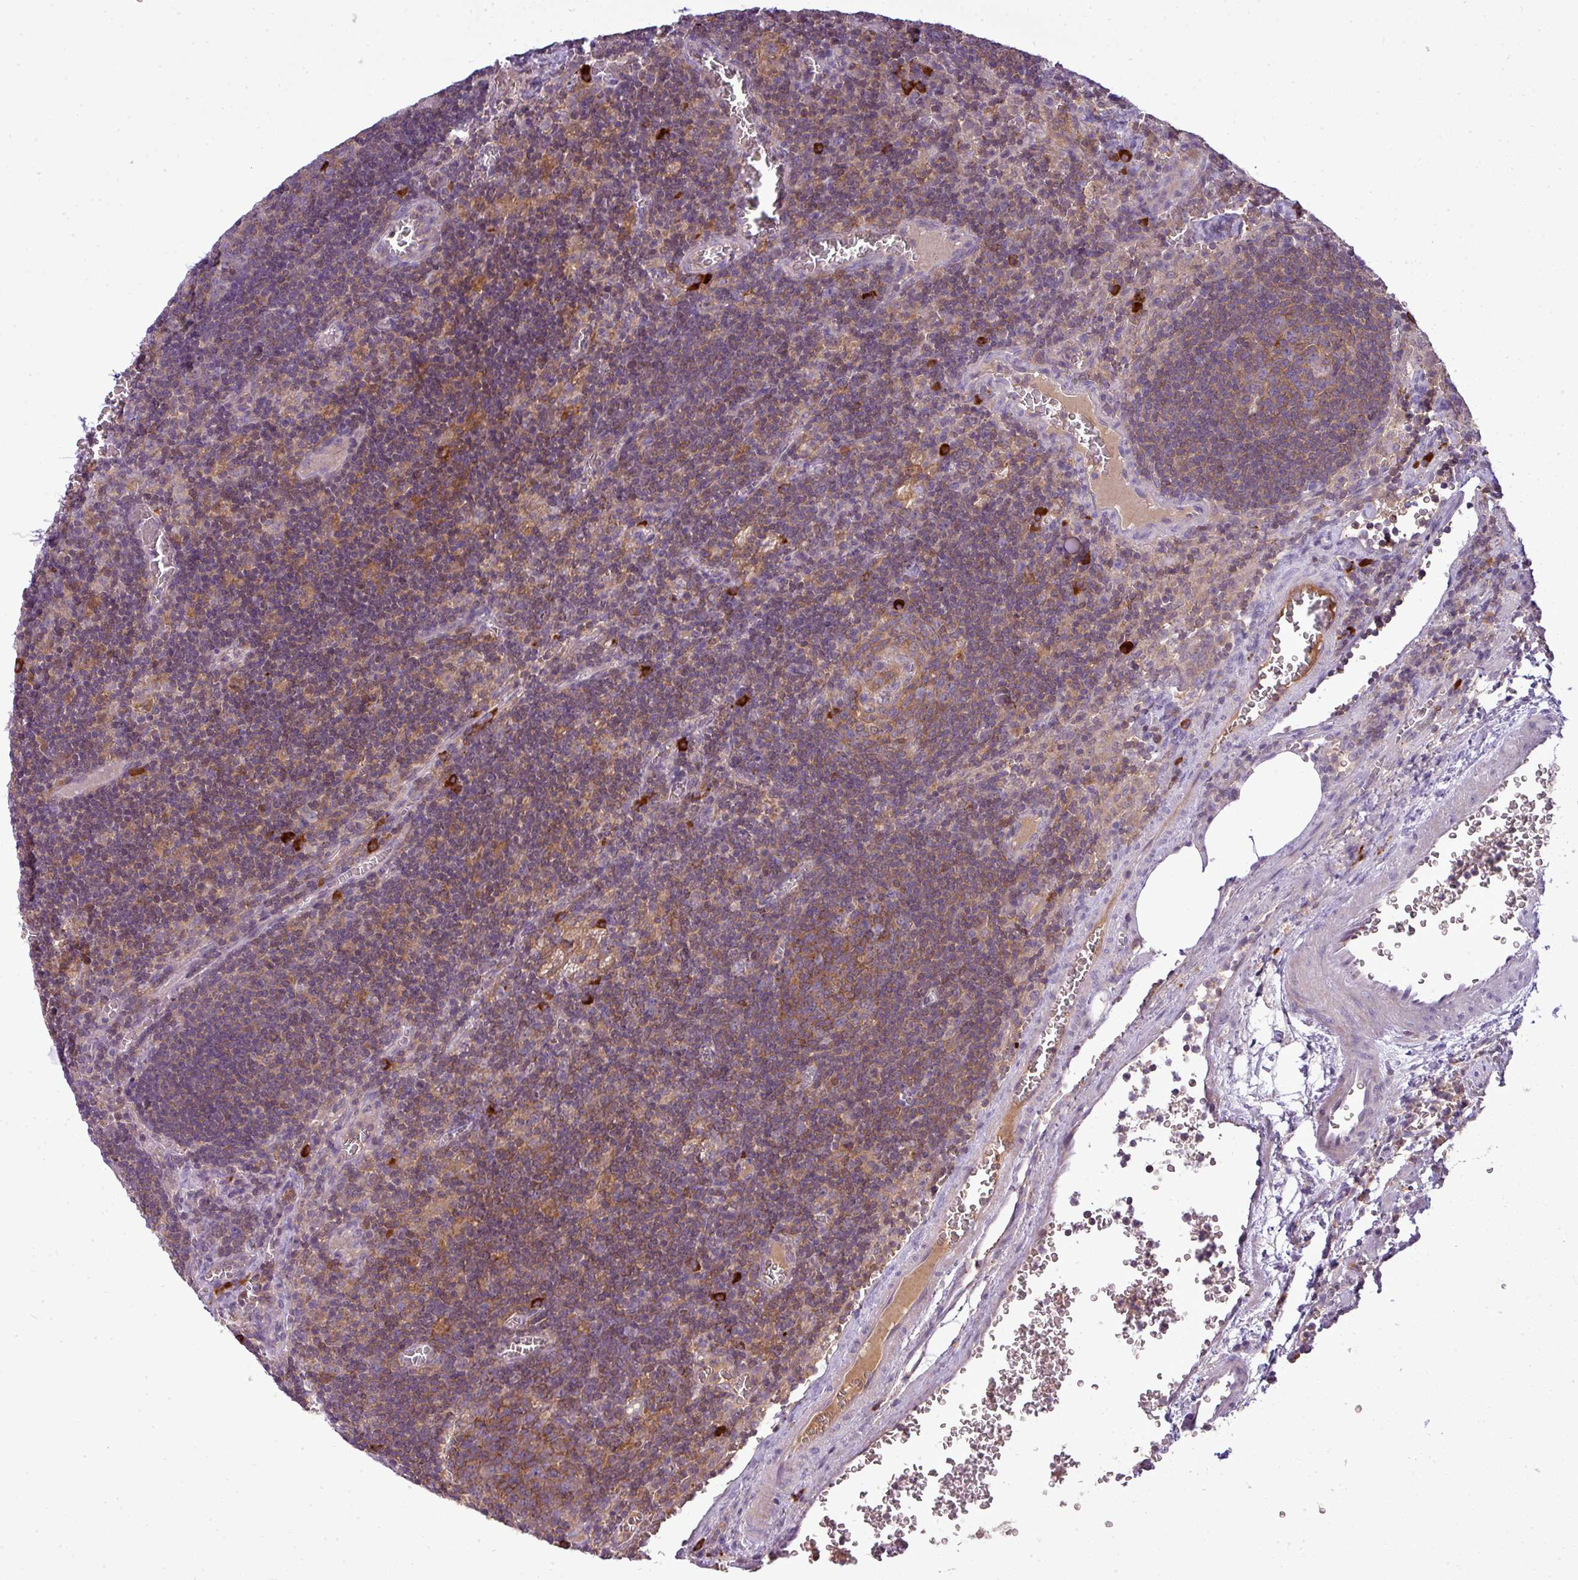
{"staining": {"intensity": "moderate", "quantity": "25%-75%", "location": "cytoplasmic/membranous"}, "tissue": "lymph node", "cell_type": "Germinal center cells", "image_type": "normal", "snomed": [{"axis": "morphology", "description": "Normal tissue, NOS"}, {"axis": "topography", "description": "Lymph node"}], "caption": "IHC histopathology image of normal lymph node: human lymph node stained using IHC demonstrates medium levels of moderate protein expression localized specifically in the cytoplasmic/membranous of germinal center cells, appearing as a cytoplasmic/membranous brown color.", "gene": "STAT5A", "patient": {"sex": "male", "age": 50}}